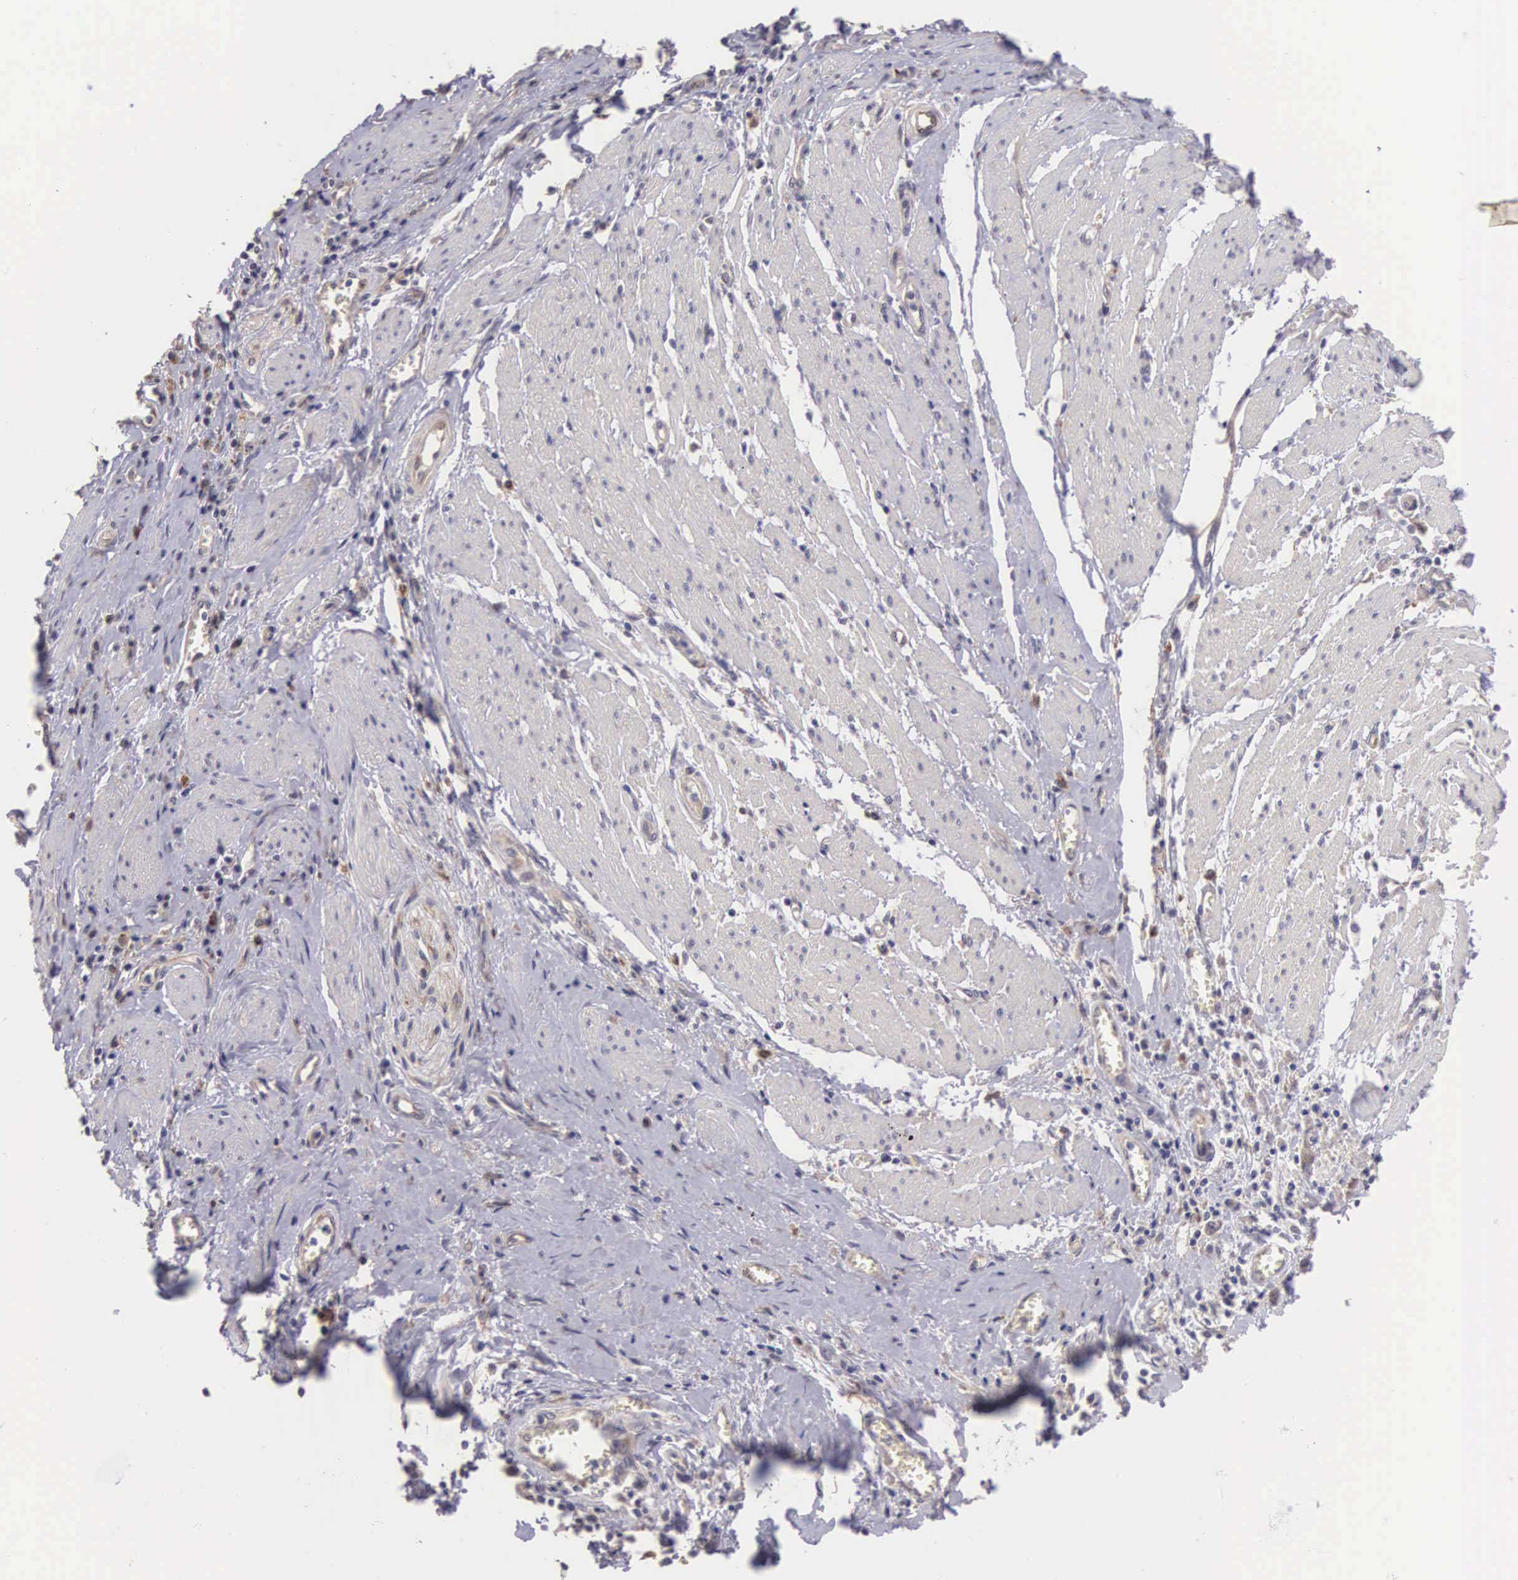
{"staining": {"intensity": "negative", "quantity": "none", "location": "none"}, "tissue": "pancreatic cancer", "cell_type": "Tumor cells", "image_type": "cancer", "snomed": [{"axis": "morphology", "description": "Adenocarcinoma, NOS"}, {"axis": "topography", "description": "Pancreas"}], "caption": "Tumor cells are negative for protein expression in human adenocarcinoma (pancreatic).", "gene": "CDC45", "patient": {"sex": "female", "age": 70}}